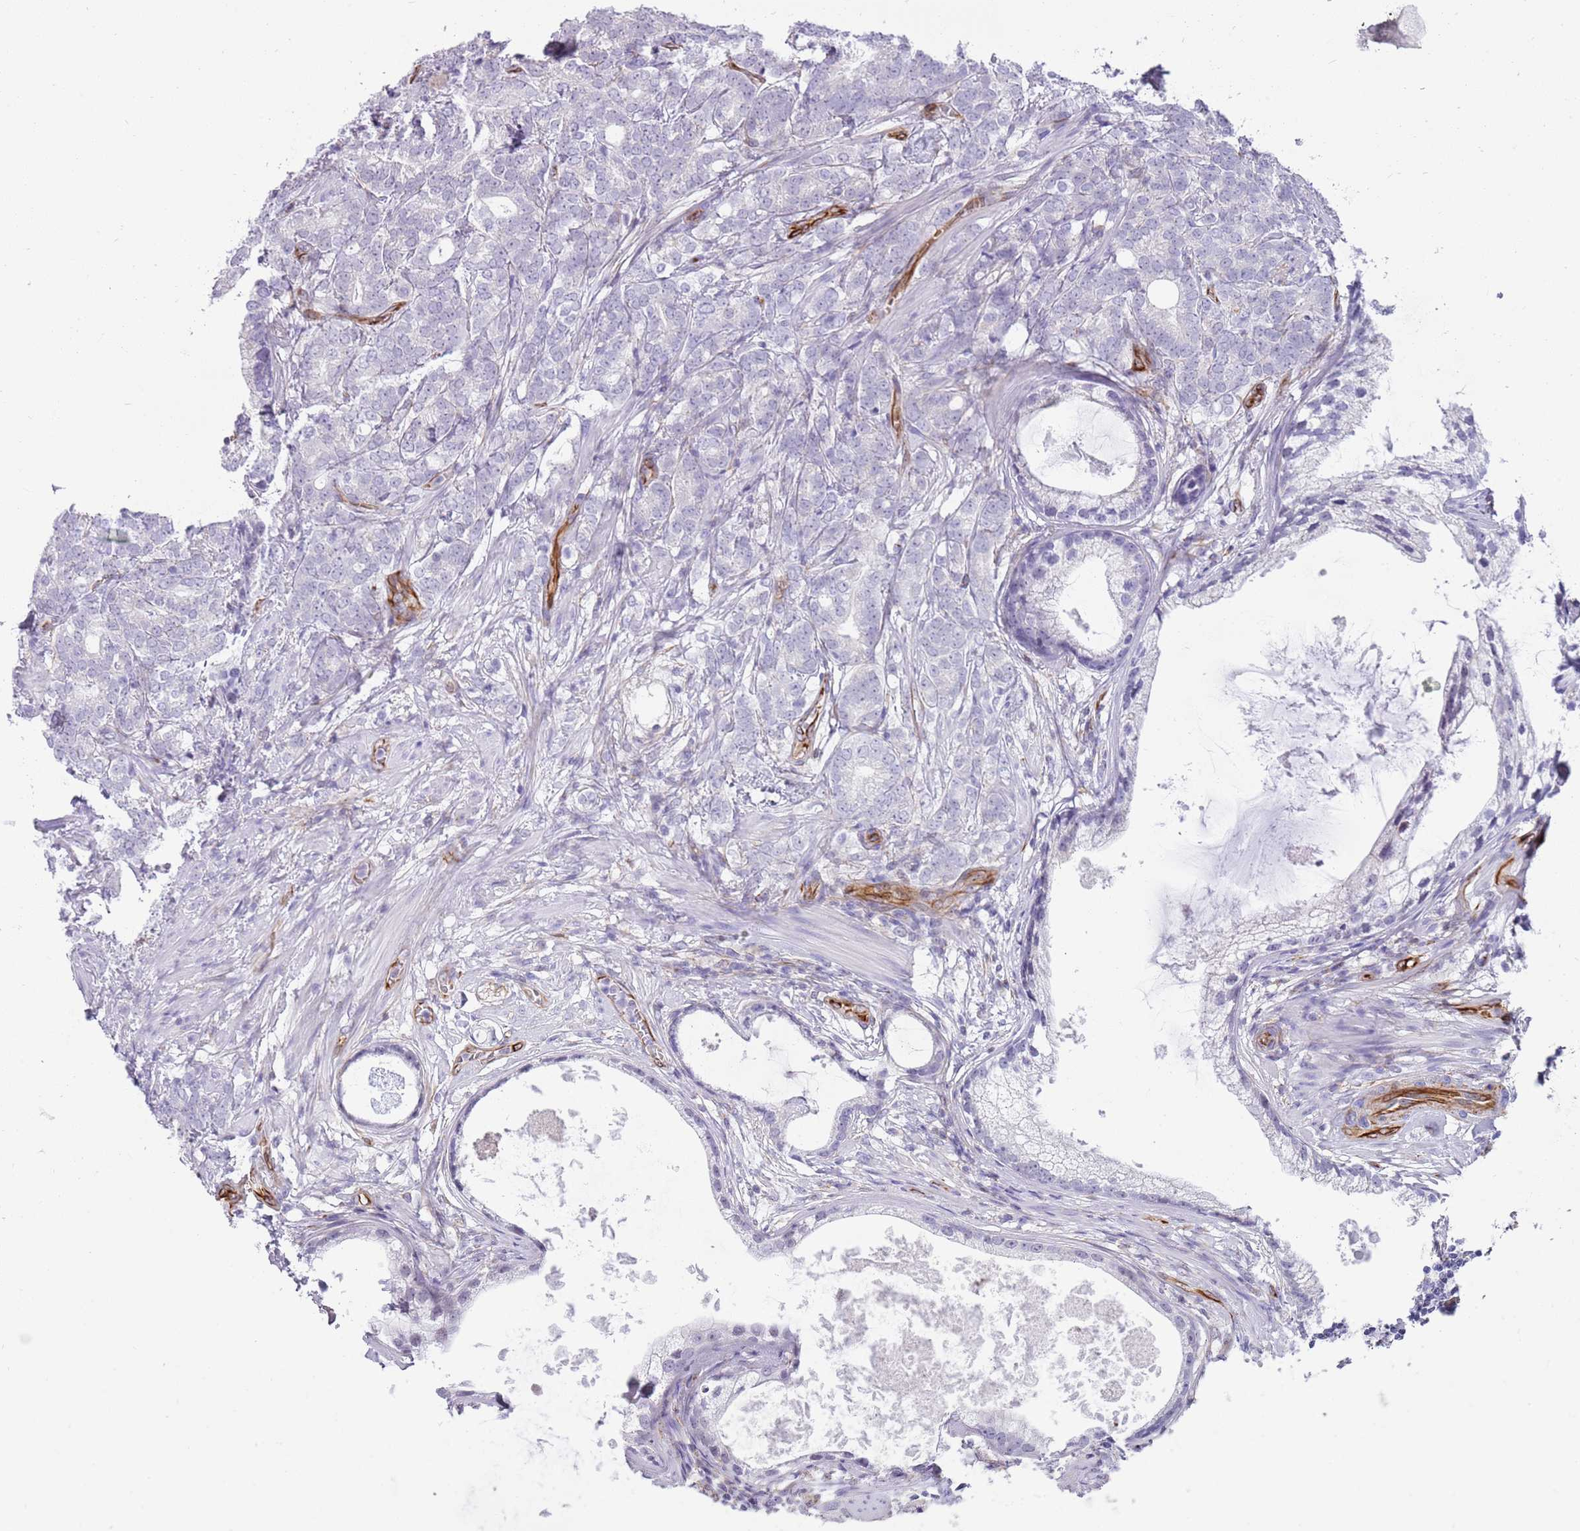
{"staining": {"intensity": "negative", "quantity": "none", "location": "none"}, "tissue": "prostate cancer", "cell_type": "Tumor cells", "image_type": "cancer", "snomed": [{"axis": "morphology", "description": "Adenocarcinoma, Low grade"}, {"axis": "topography", "description": "Prostate"}], "caption": "Prostate cancer (adenocarcinoma (low-grade)) was stained to show a protein in brown. There is no significant positivity in tumor cells.", "gene": "NBPF3", "patient": {"sex": "male", "age": 71}}